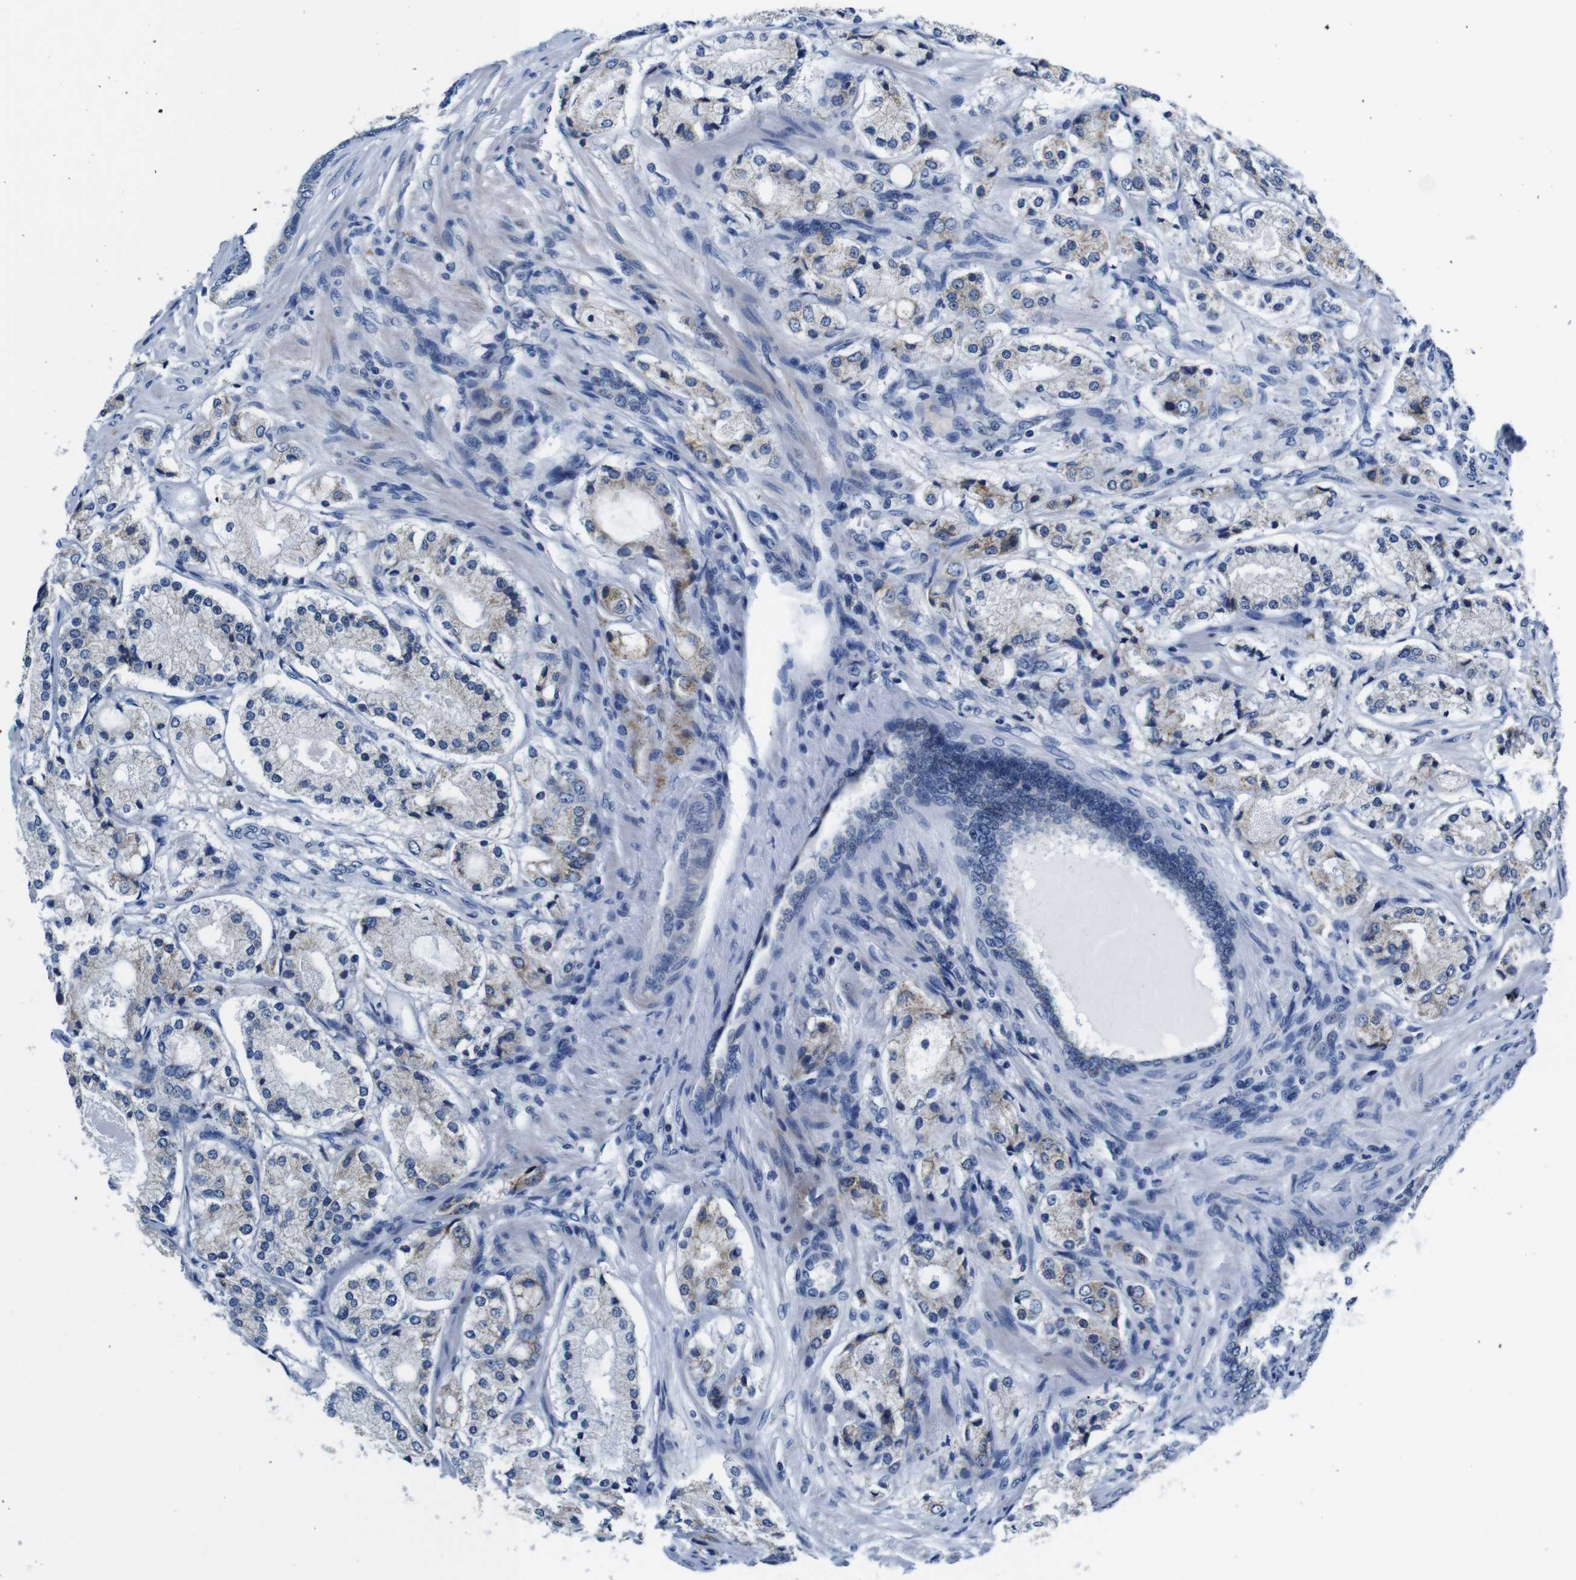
{"staining": {"intensity": "weak", "quantity": "<25%", "location": "cytoplasmic/membranous"}, "tissue": "prostate cancer", "cell_type": "Tumor cells", "image_type": "cancer", "snomed": [{"axis": "morphology", "description": "Adenocarcinoma, High grade"}, {"axis": "topography", "description": "Prostate"}], "caption": "This micrograph is of prostate cancer (adenocarcinoma (high-grade)) stained with immunohistochemistry (IHC) to label a protein in brown with the nuclei are counter-stained blue. There is no expression in tumor cells.", "gene": "SNX19", "patient": {"sex": "male", "age": 65}}